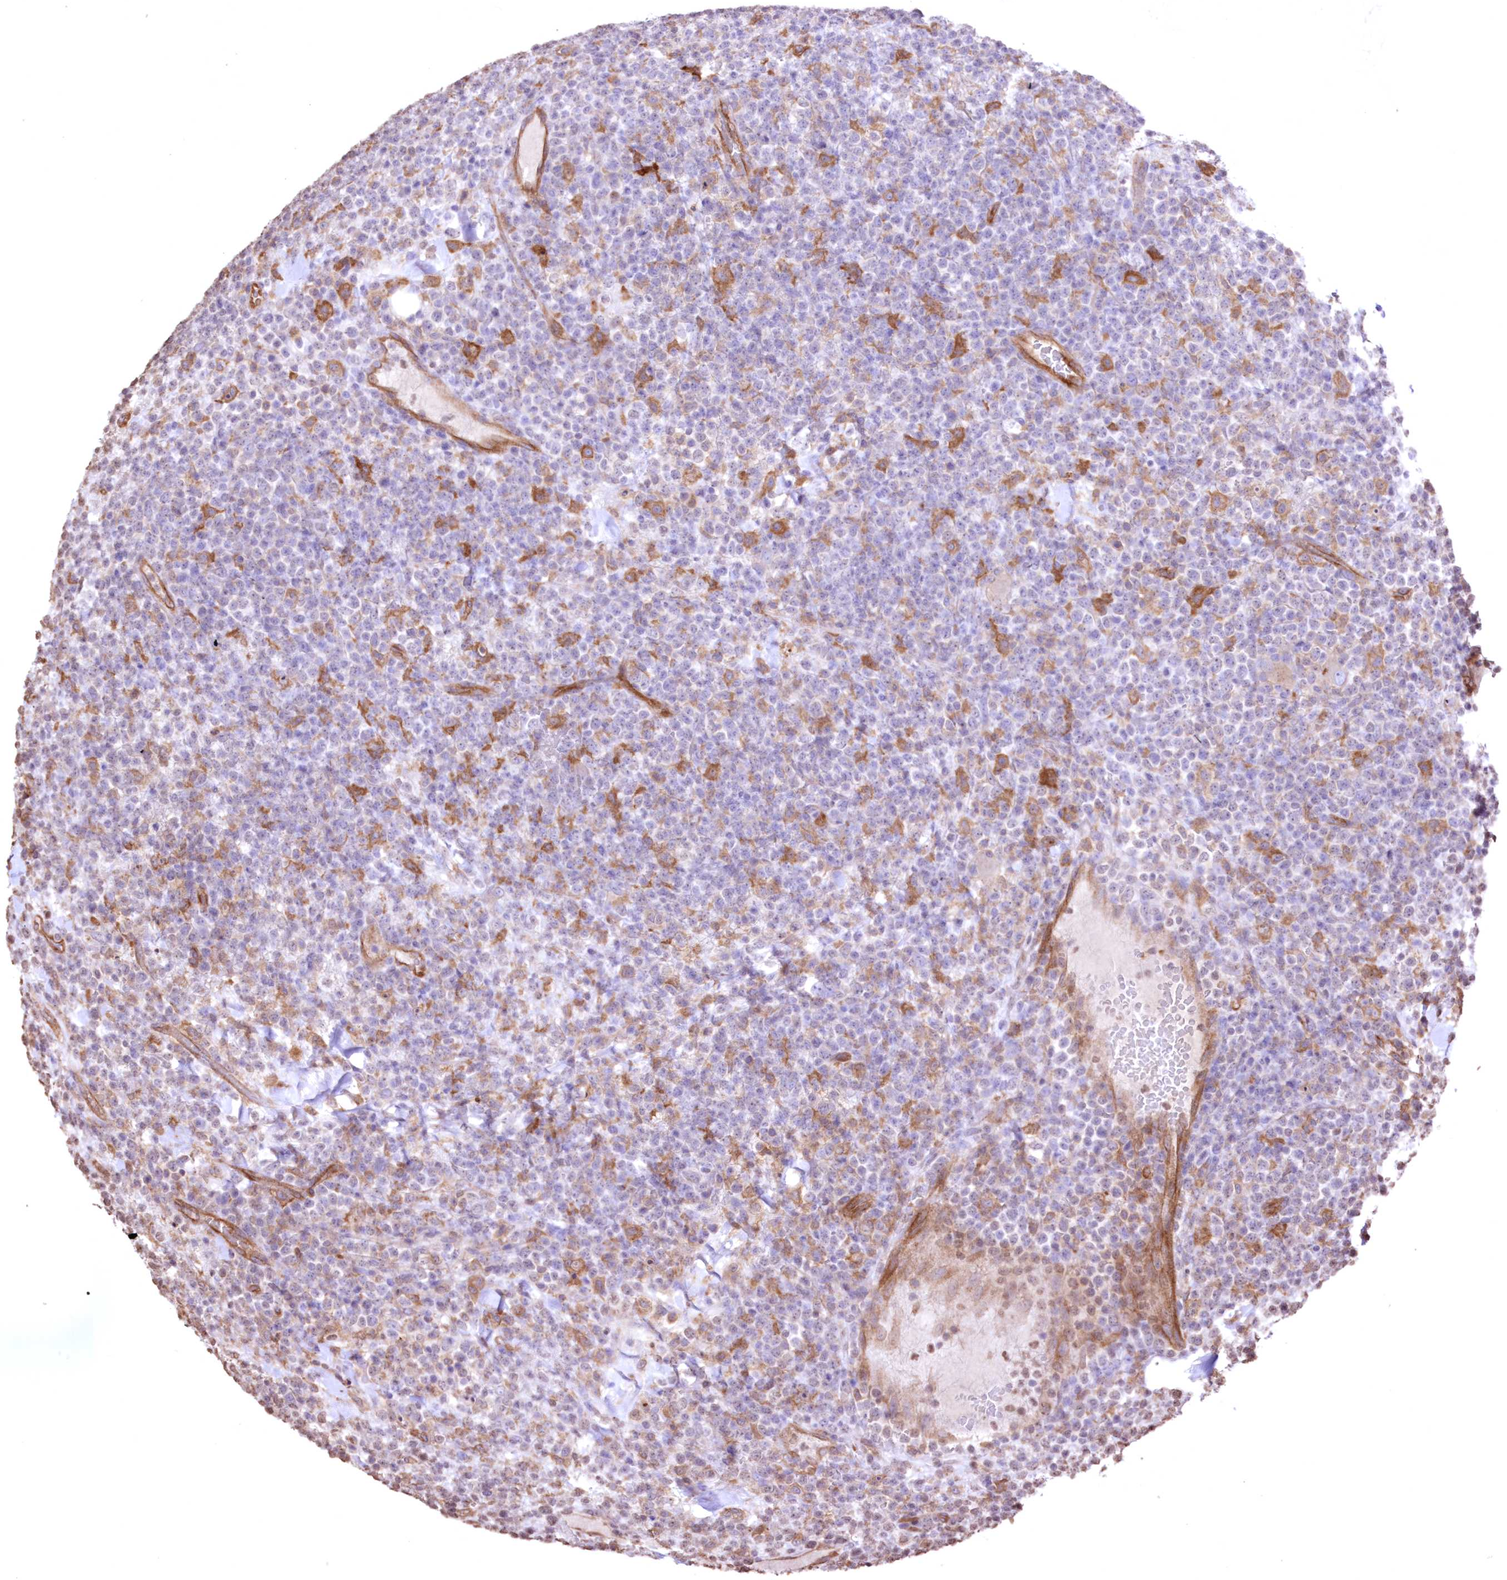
{"staining": {"intensity": "negative", "quantity": "none", "location": "none"}, "tissue": "lymphoma", "cell_type": "Tumor cells", "image_type": "cancer", "snomed": [{"axis": "morphology", "description": "Malignant lymphoma, non-Hodgkin's type, High grade"}, {"axis": "topography", "description": "Colon"}], "caption": "Tumor cells are negative for brown protein staining in malignant lymphoma, non-Hodgkin's type (high-grade).", "gene": "FCHO2", "patient": {"sex": "female", "age": 53}}